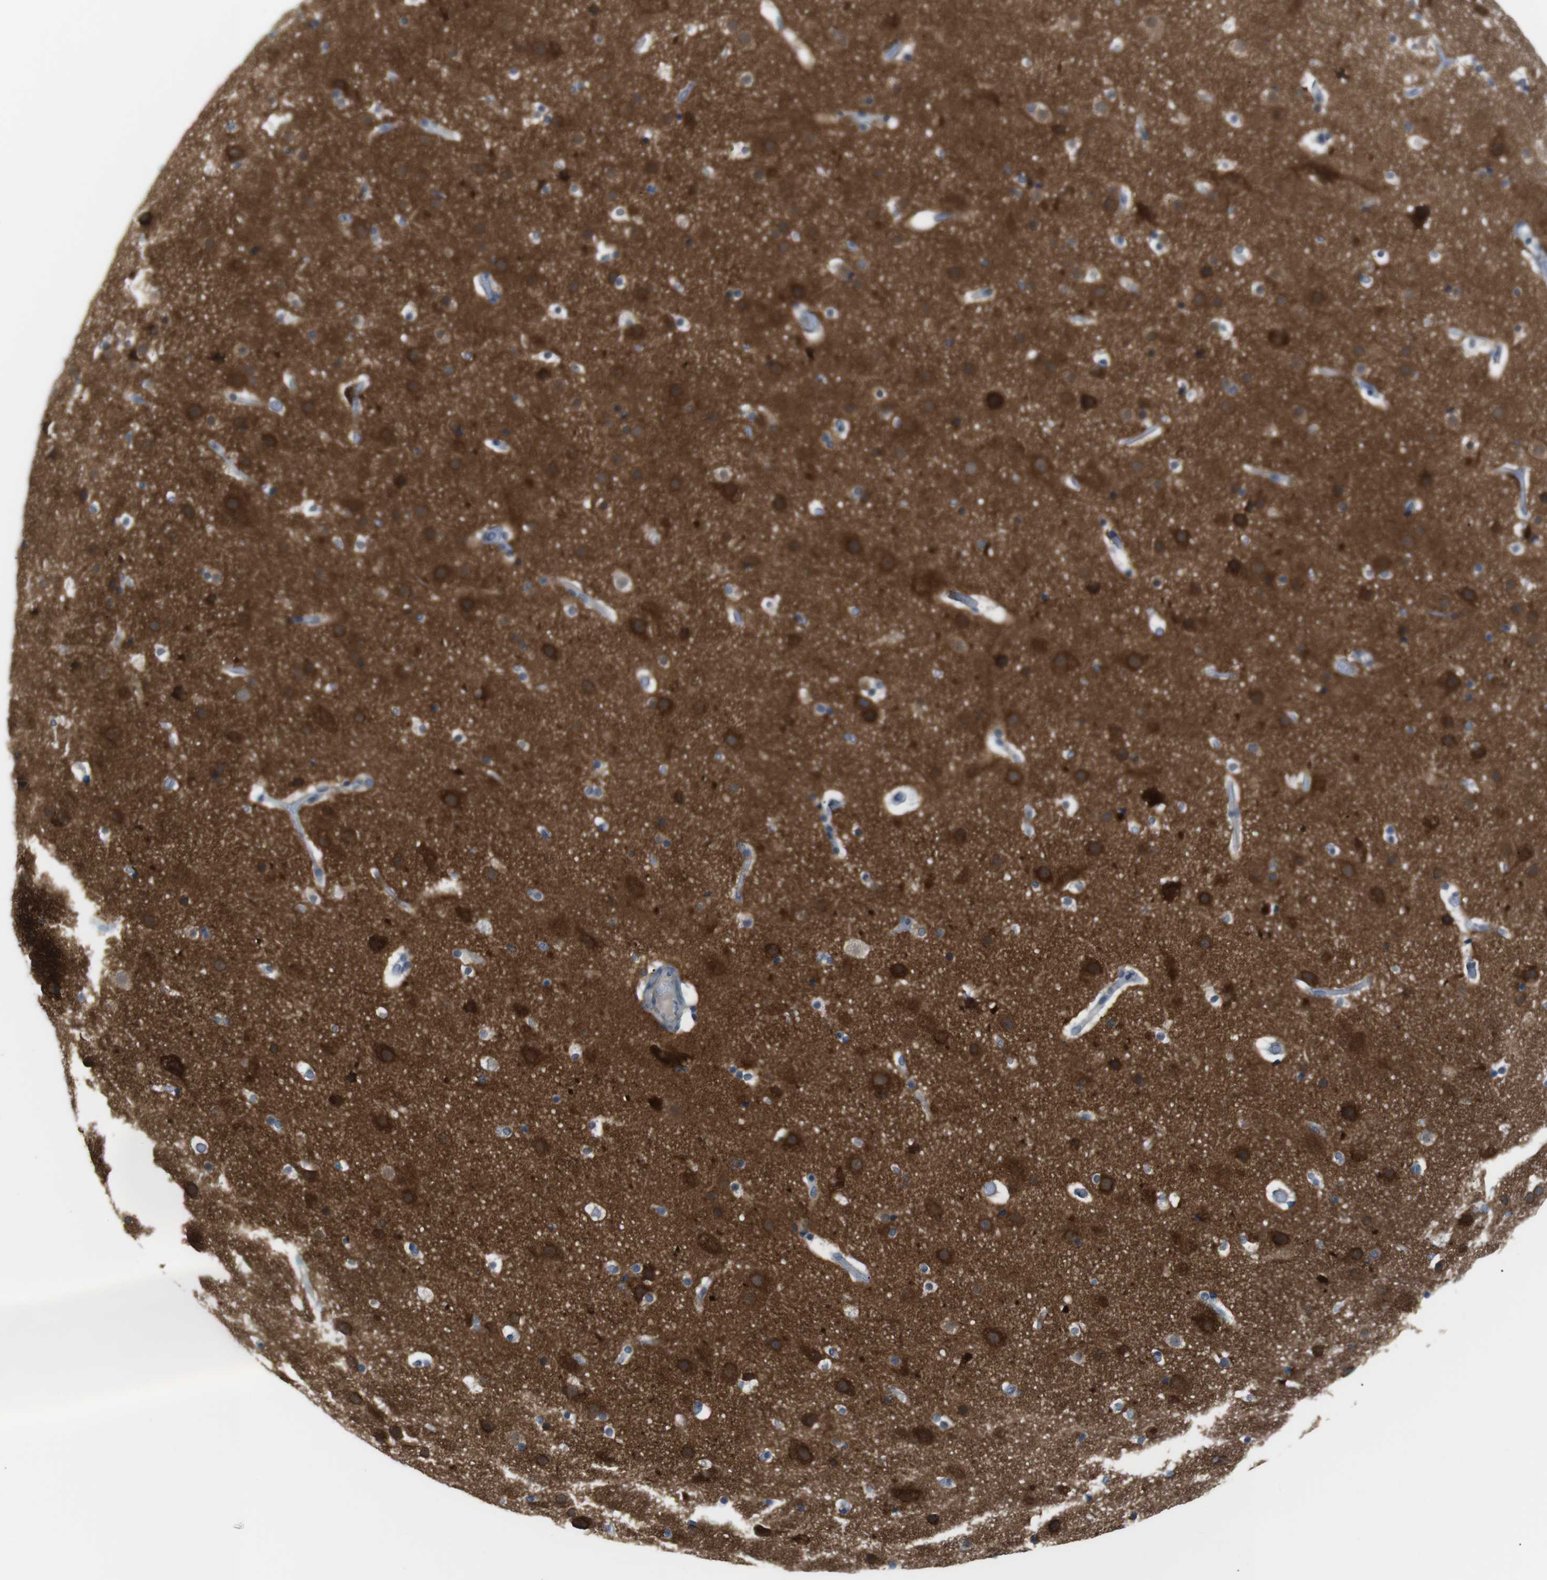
{"staining": {"intensity": "negative", "quantity": "none", "location": "none"}, "tissue": "cerebral cortex", "cell_type": "Endothelial cells", "image_type": "normal", "snomed": [{"axis": "morphology", "description": "Normal tissue, NOS"}, {"axis": "topography", "description": "Cerebral cortex"}], "caption": "An image of human cerebral cortex is negative for staining in endothelial cells. (DAB IHC with hematoxylin counter stain).", "gene": "RTN3", "patient": {"sex": "male", "age": 57}}